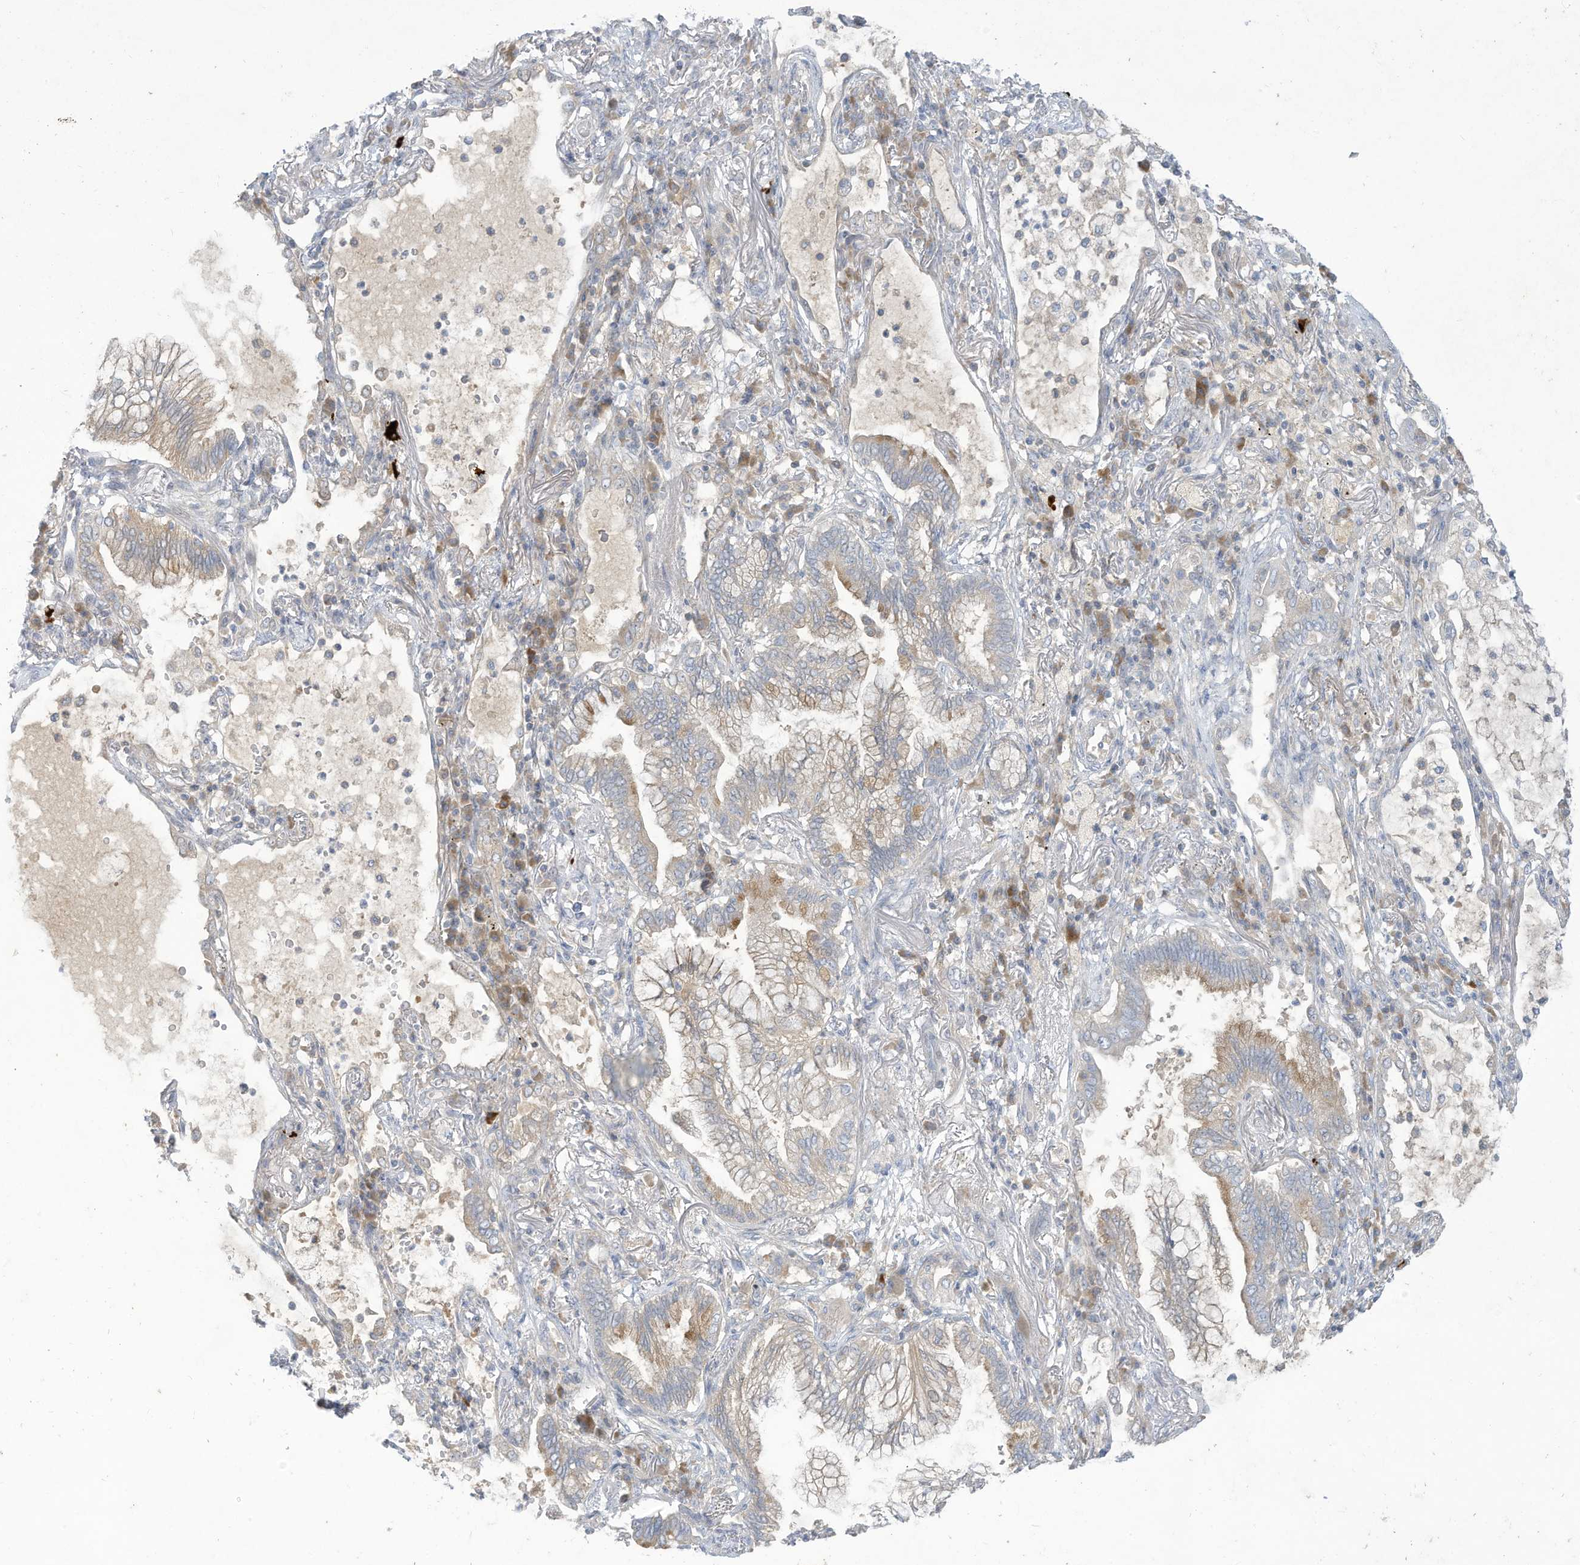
{"staining": {"intensity": "weak", "quantity": "<25%", "location": "cytoplasmic/membranous"}, "tissue": "lung cancer", "cell_type": "Tumor cells", "image_type": "cancer", "snomed": [{"axis": "morphology", "description": "Adenocarcinoma, NOS"}, {"axis": "topography", "description": "Lung"}], "caption": "This histopathology image is of lung adenocarcinoma stained with immunohistochemistry to label a protein in brown with the nuclei are counter-stained blue. There is no staining in tumor cells.", "gene": "LRRN2", "patient": {"sex": "female", "age": 70}}